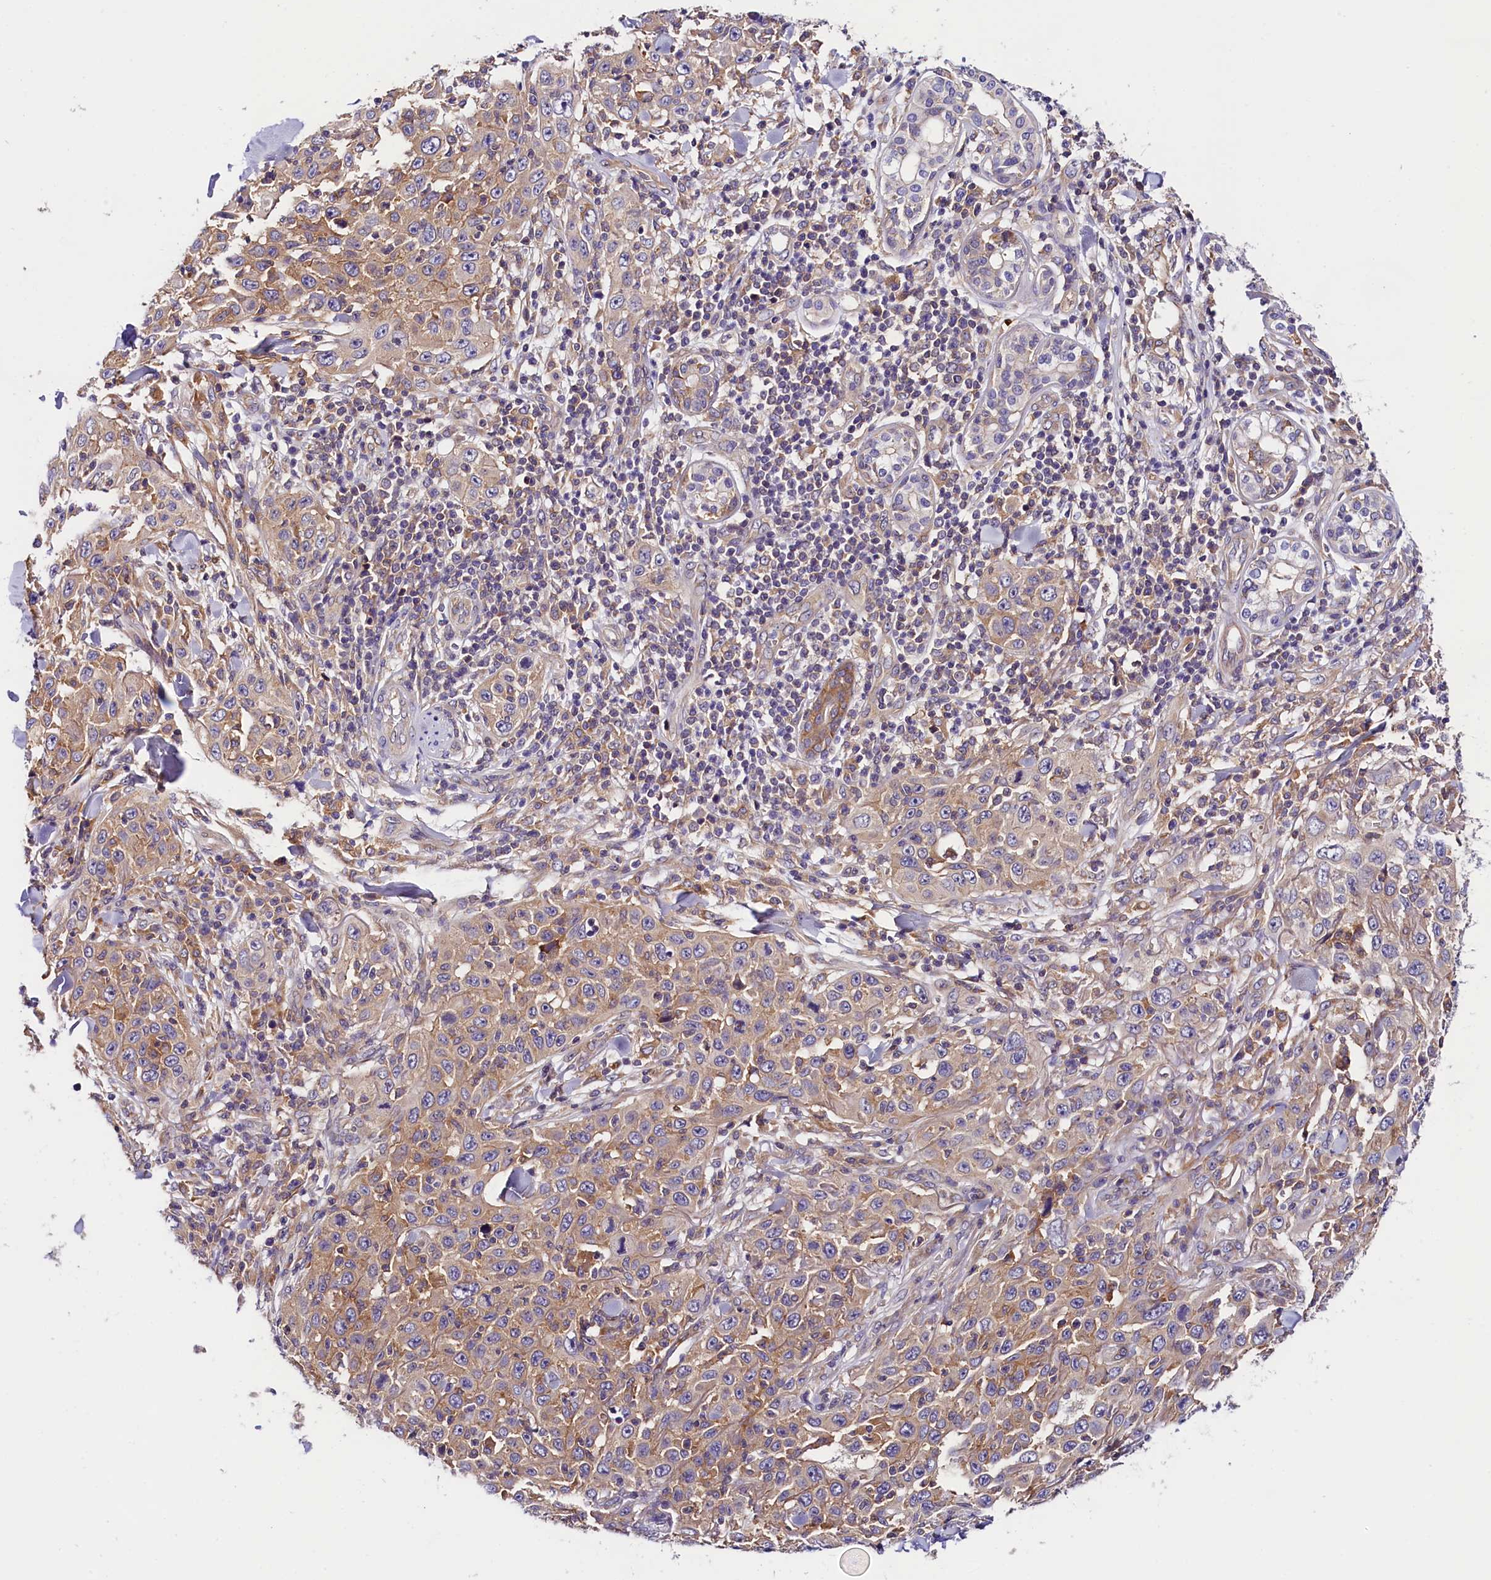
{"staining": {"intensity": "moderate", "quantity": ">75%", "location": "cytoplasmic/membranous"}, "tissue": "skin cancer", "cell_type": "Tumor cells", "image_type": "cancer", "snomed": [{"axis": "morphology", "description": "Squamous cell carcinoma, NOS"}, {"axis": "topography", "description": "Skin"}], "caption": "Human squamous cell carcinoma (skin) stained with a brown dye demonstrates moderate cytoplasmic/membranous positive expression in about >75% of tumor cells.", "gene": "OAS3", "patient": {"sex": "female", "age": 88}}